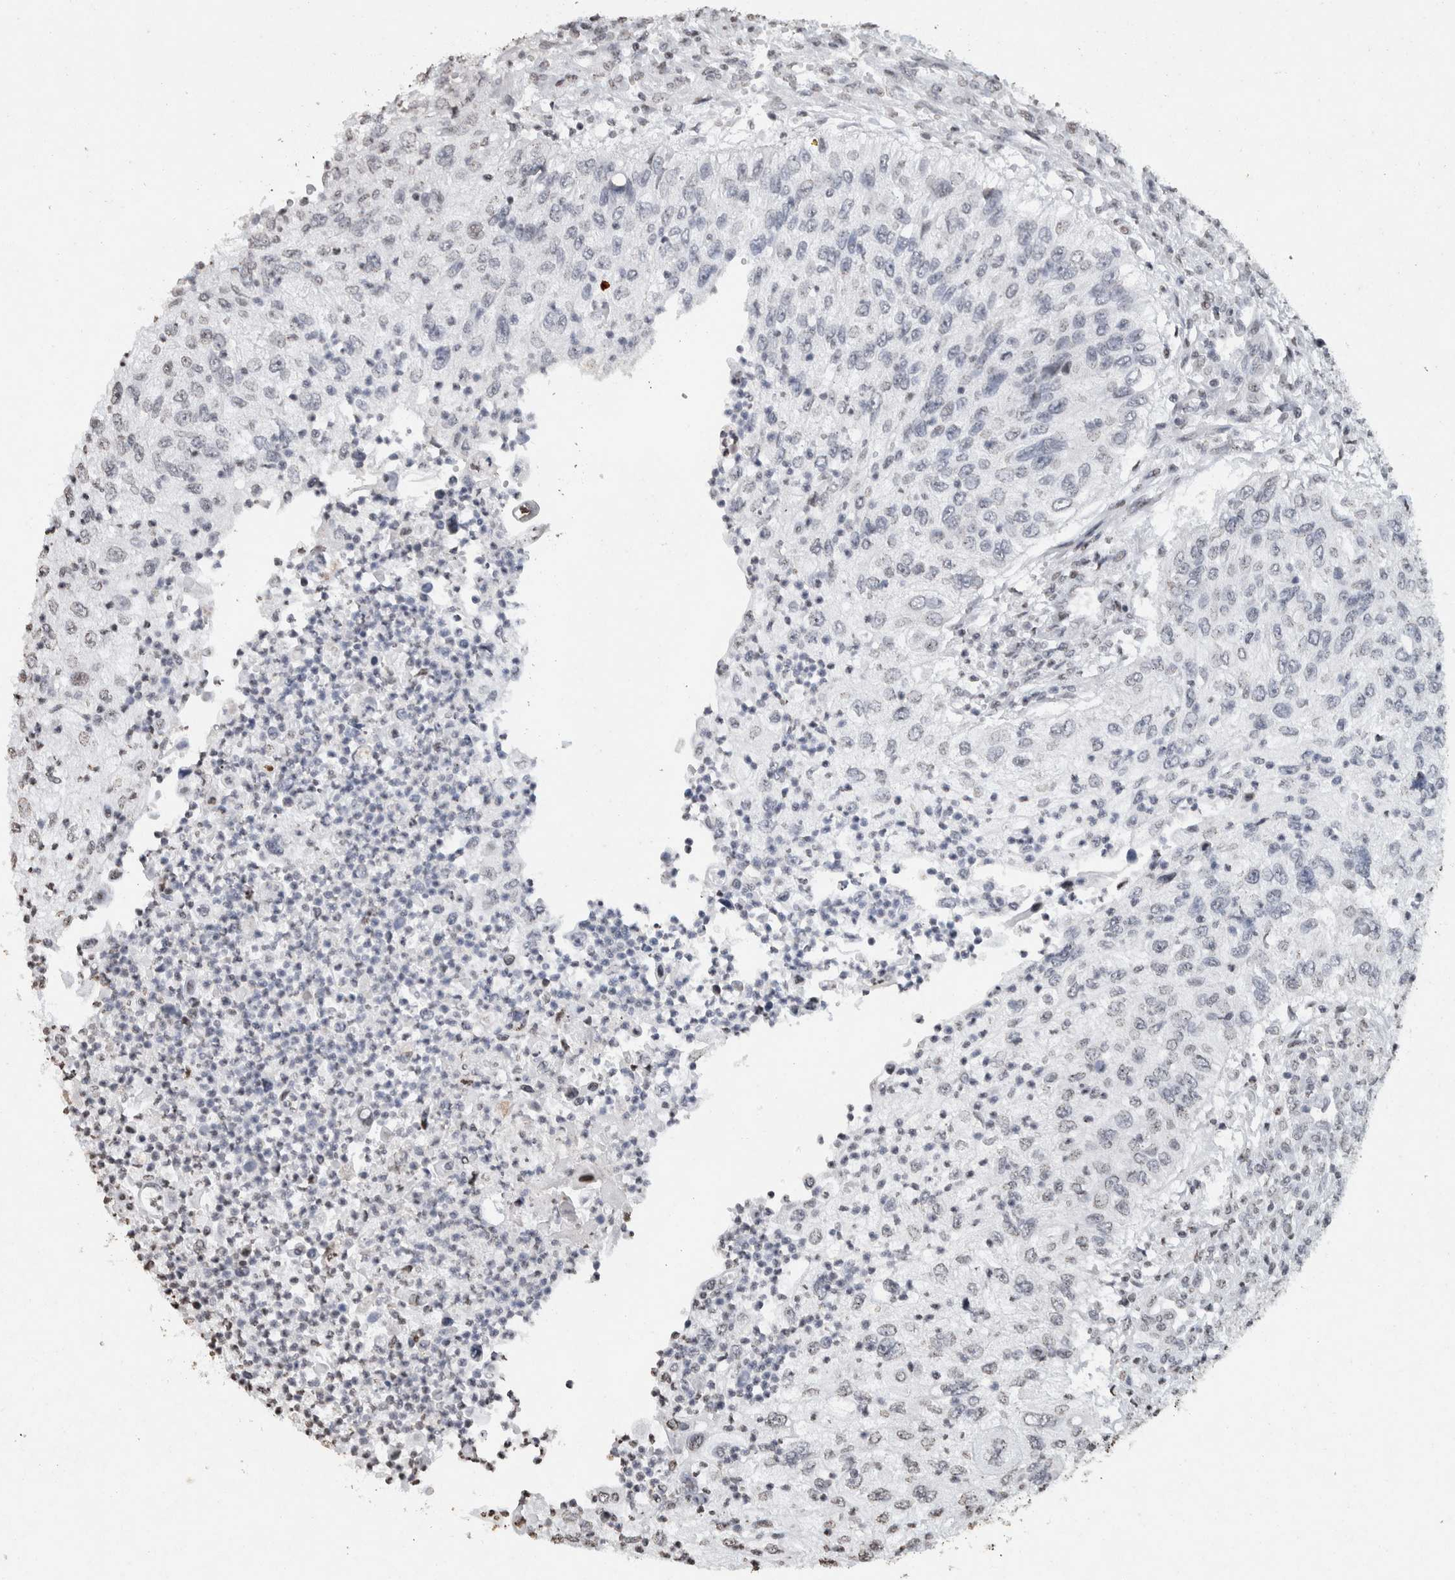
{"staining": {"intensity": "negative", "quantity": "none", "location": "none"}, "tissue": "urothelial cancer", "cell_type": "Tumor cells", "image_type": "cancer", "snomed": [{"axis": "morphology", "description": "Urothelial carcinoma, High grade"}, {"axis": "topography", "description": "Urinary bladder"}], "caption": "A photomicrograph of urothelial carcinoma (high-grade) stained for a protein demonstrates no brown staining in tumor cells.", "gene": "CNTN1", "patient": {"sex": "female", "age": 60}}